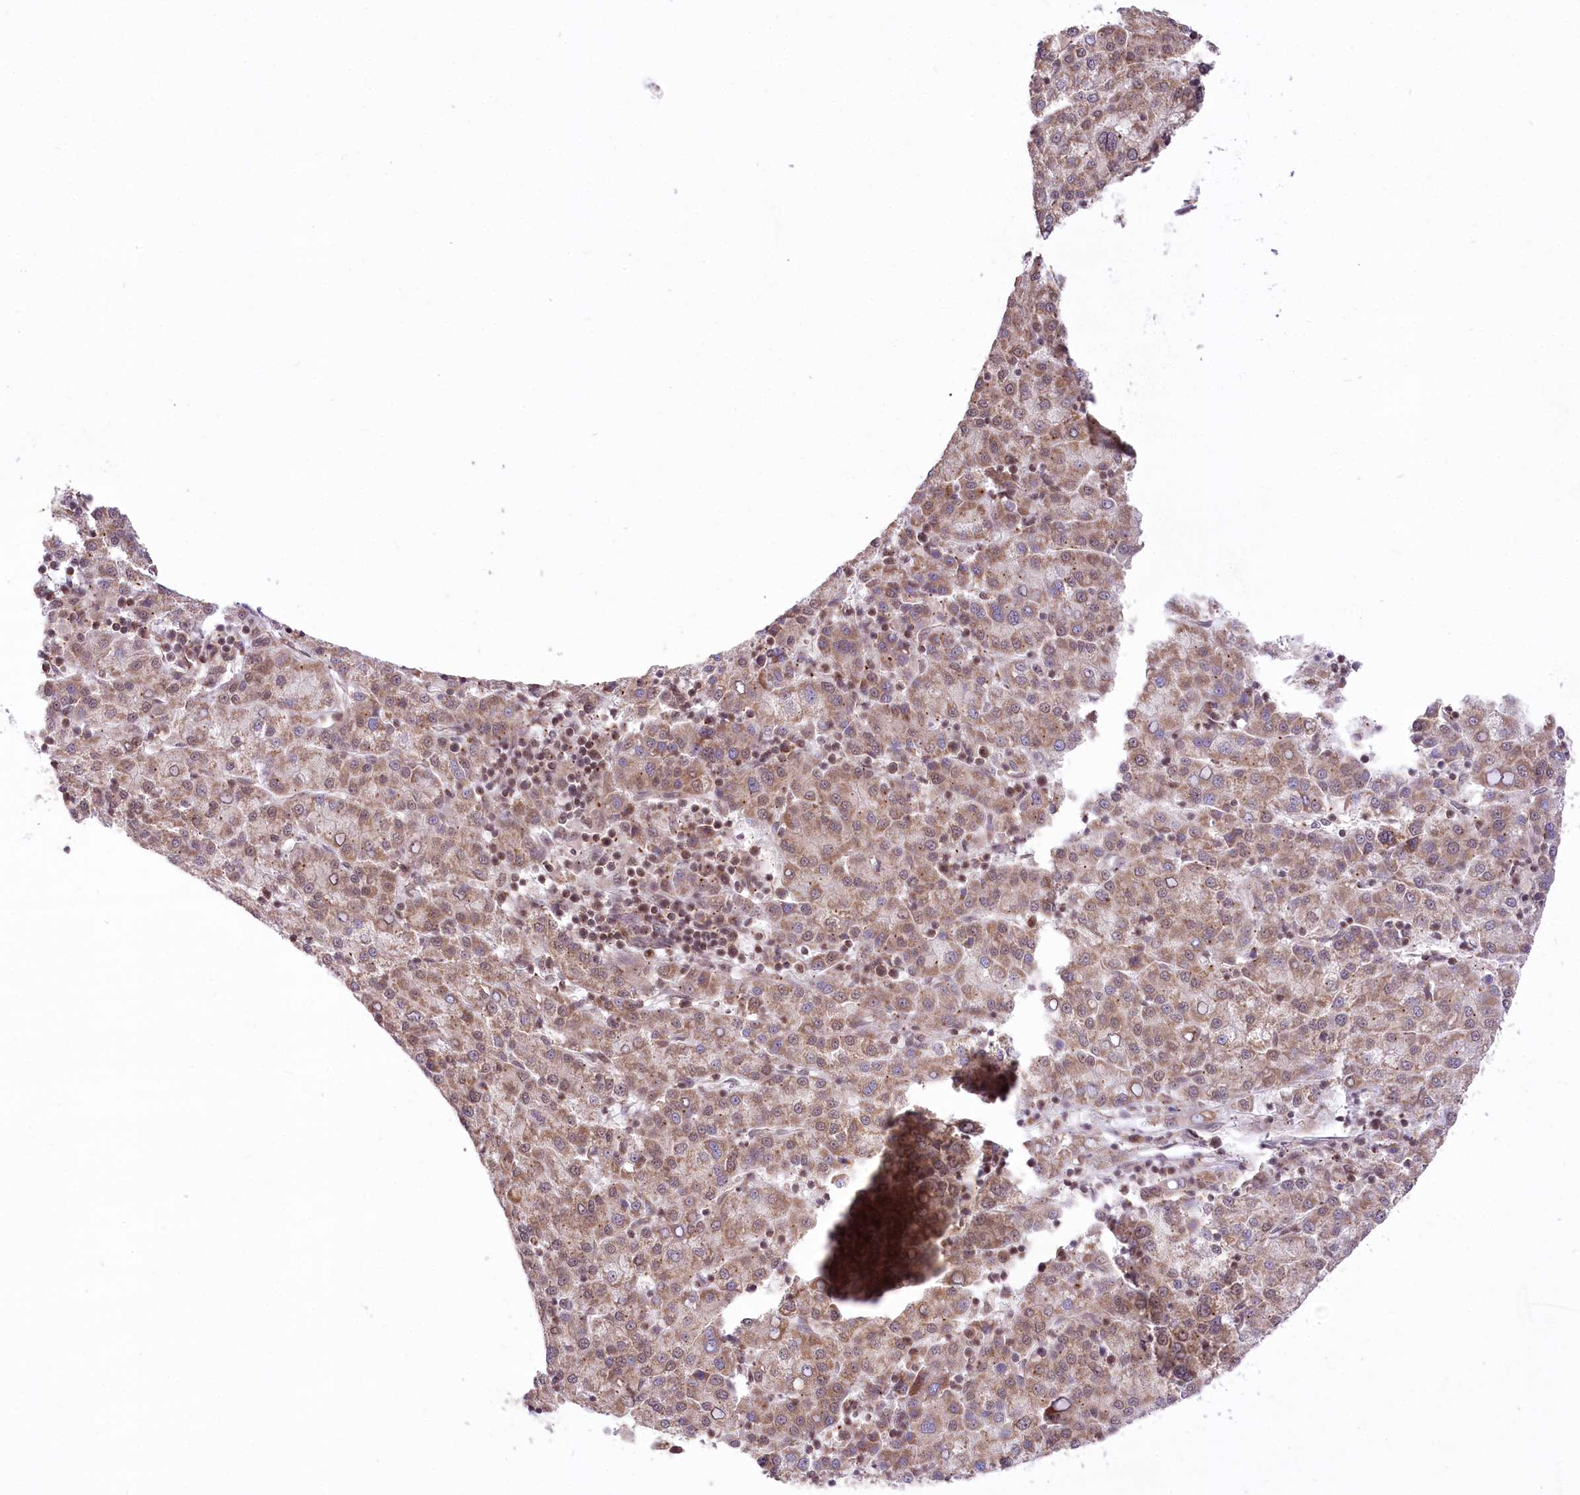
{"staining": {"intensity": "moderate", "quantity": ">75%", "location": "cytoplasmic/membranous"}, "tissue": "liver cancer", "cell_type": "Tumor cells", "image_type": "cancer", "snomed": [{"axis": "morphology", "description": "Carcinoma, Hepatocellular, NOS"}, {"axis": "topography", "description": "Liver"}], "caption": "Immunohistochemistry staining of liver cancer, which exhibits medium levels of moderate cytoplasmic/membranous expression in approximately >75% of tumor cells indicating moderate cytoplasmic/membranous protein expression. The staining was performed using DAB (brown) for protein detection and nuclei were counterstained in hematoxylin (blue).", "gene": "ZMAT2", "patient": {"sex": "female", "age": 58}}